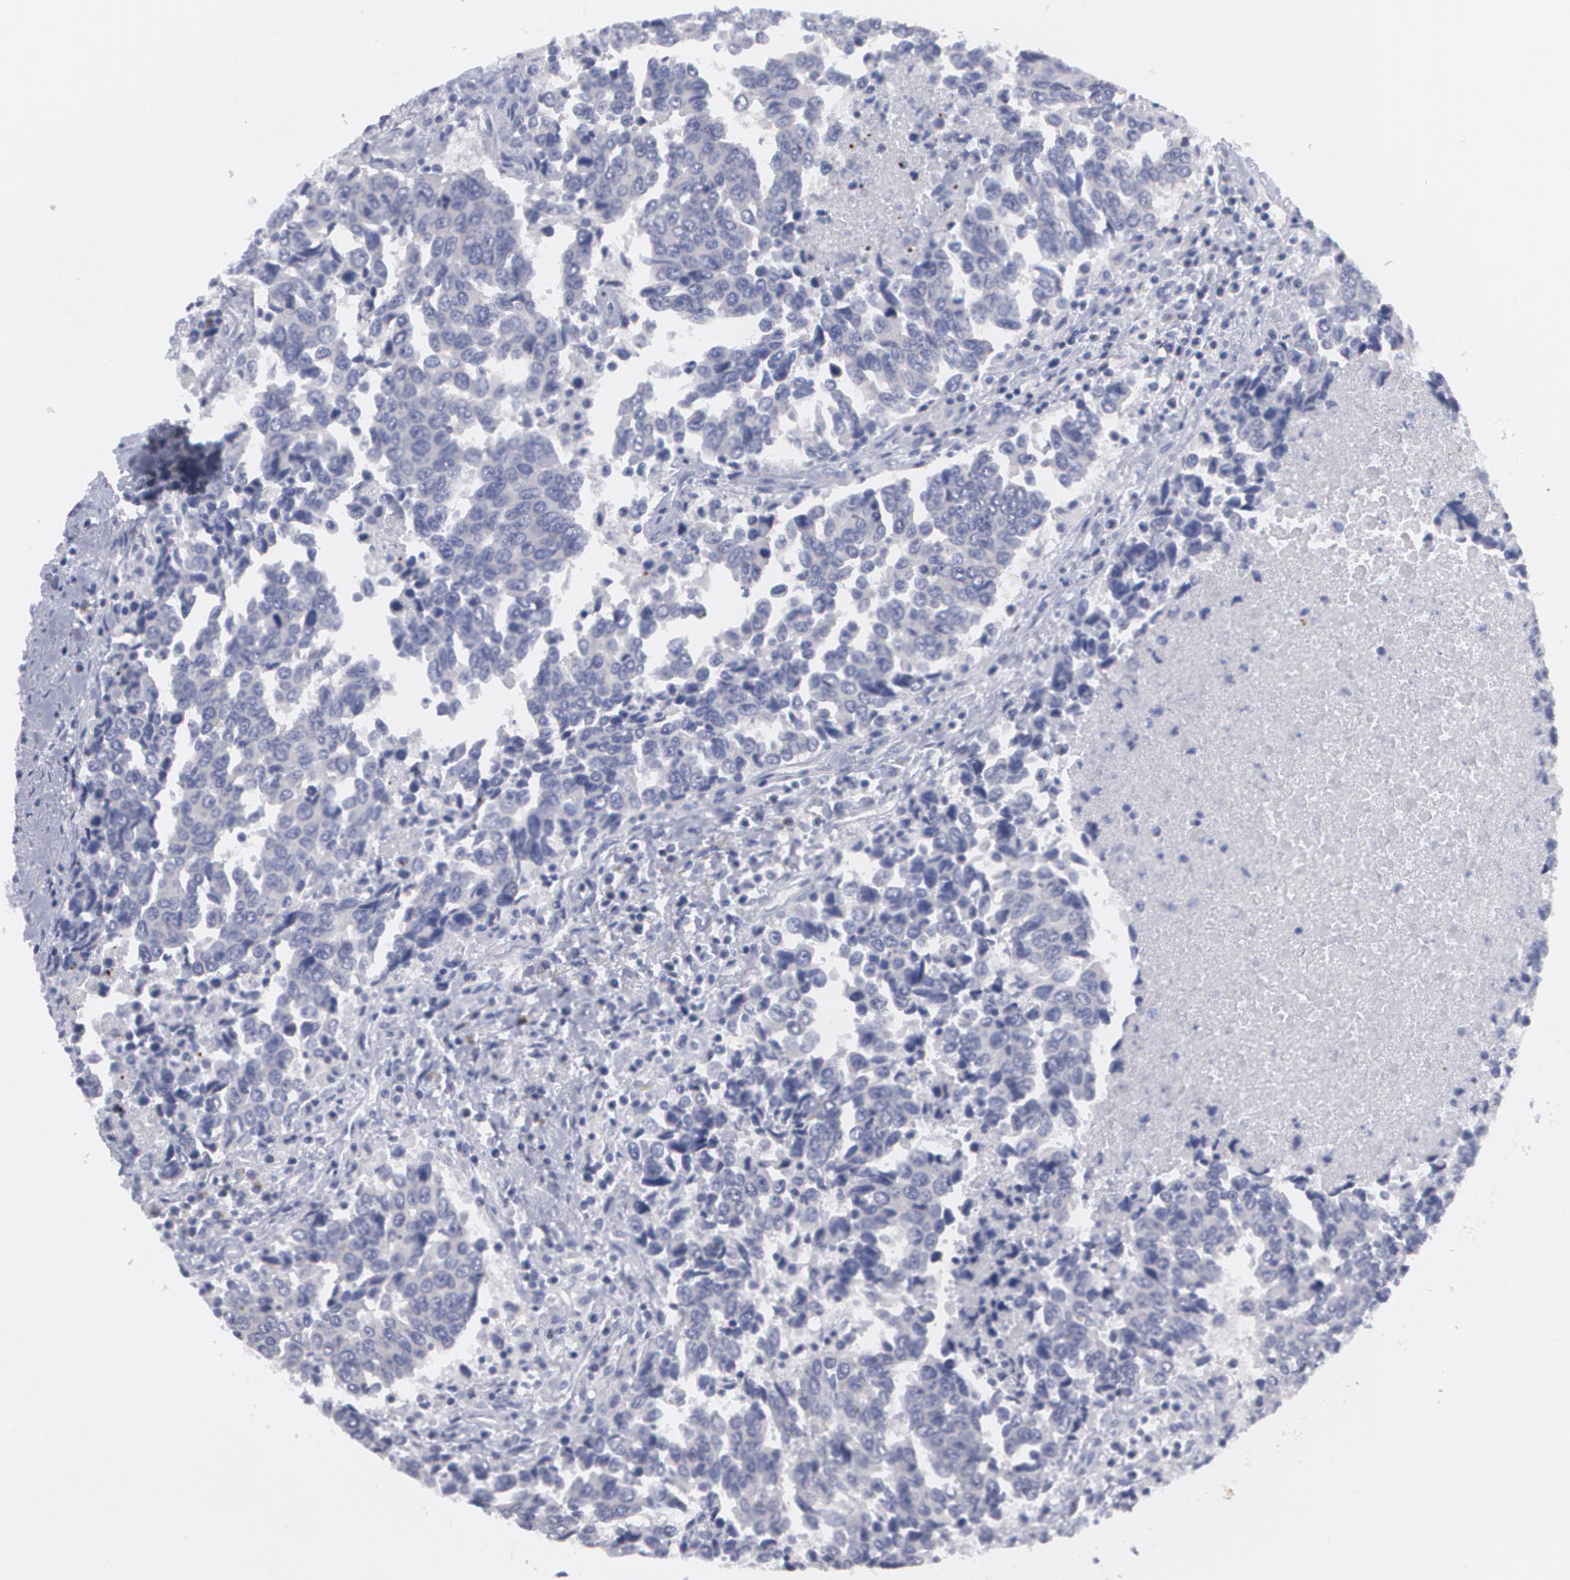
{"staining": {"intensity": "negative", "quantity": "none", "location": "none"}, "tissue": "urothelial cancer", "cell_type": "Tumor cells", "image_type": "cancer", "snomed": [{"axis": "morphology", "description": "Urothelial carcinoma, High grade"}, {"axis": "topography", "description": "Urinary bladder"}], "caption": "IHC histopathology image of neoplastic tissue: human high-grade urothelial carcinoma stained with DAB (3,3'-diaminobenzidine) exhibits no significant protein staining in tumor cells.", "gene": "MBNL3", "patient": {"sex": "male", "age": 86}}